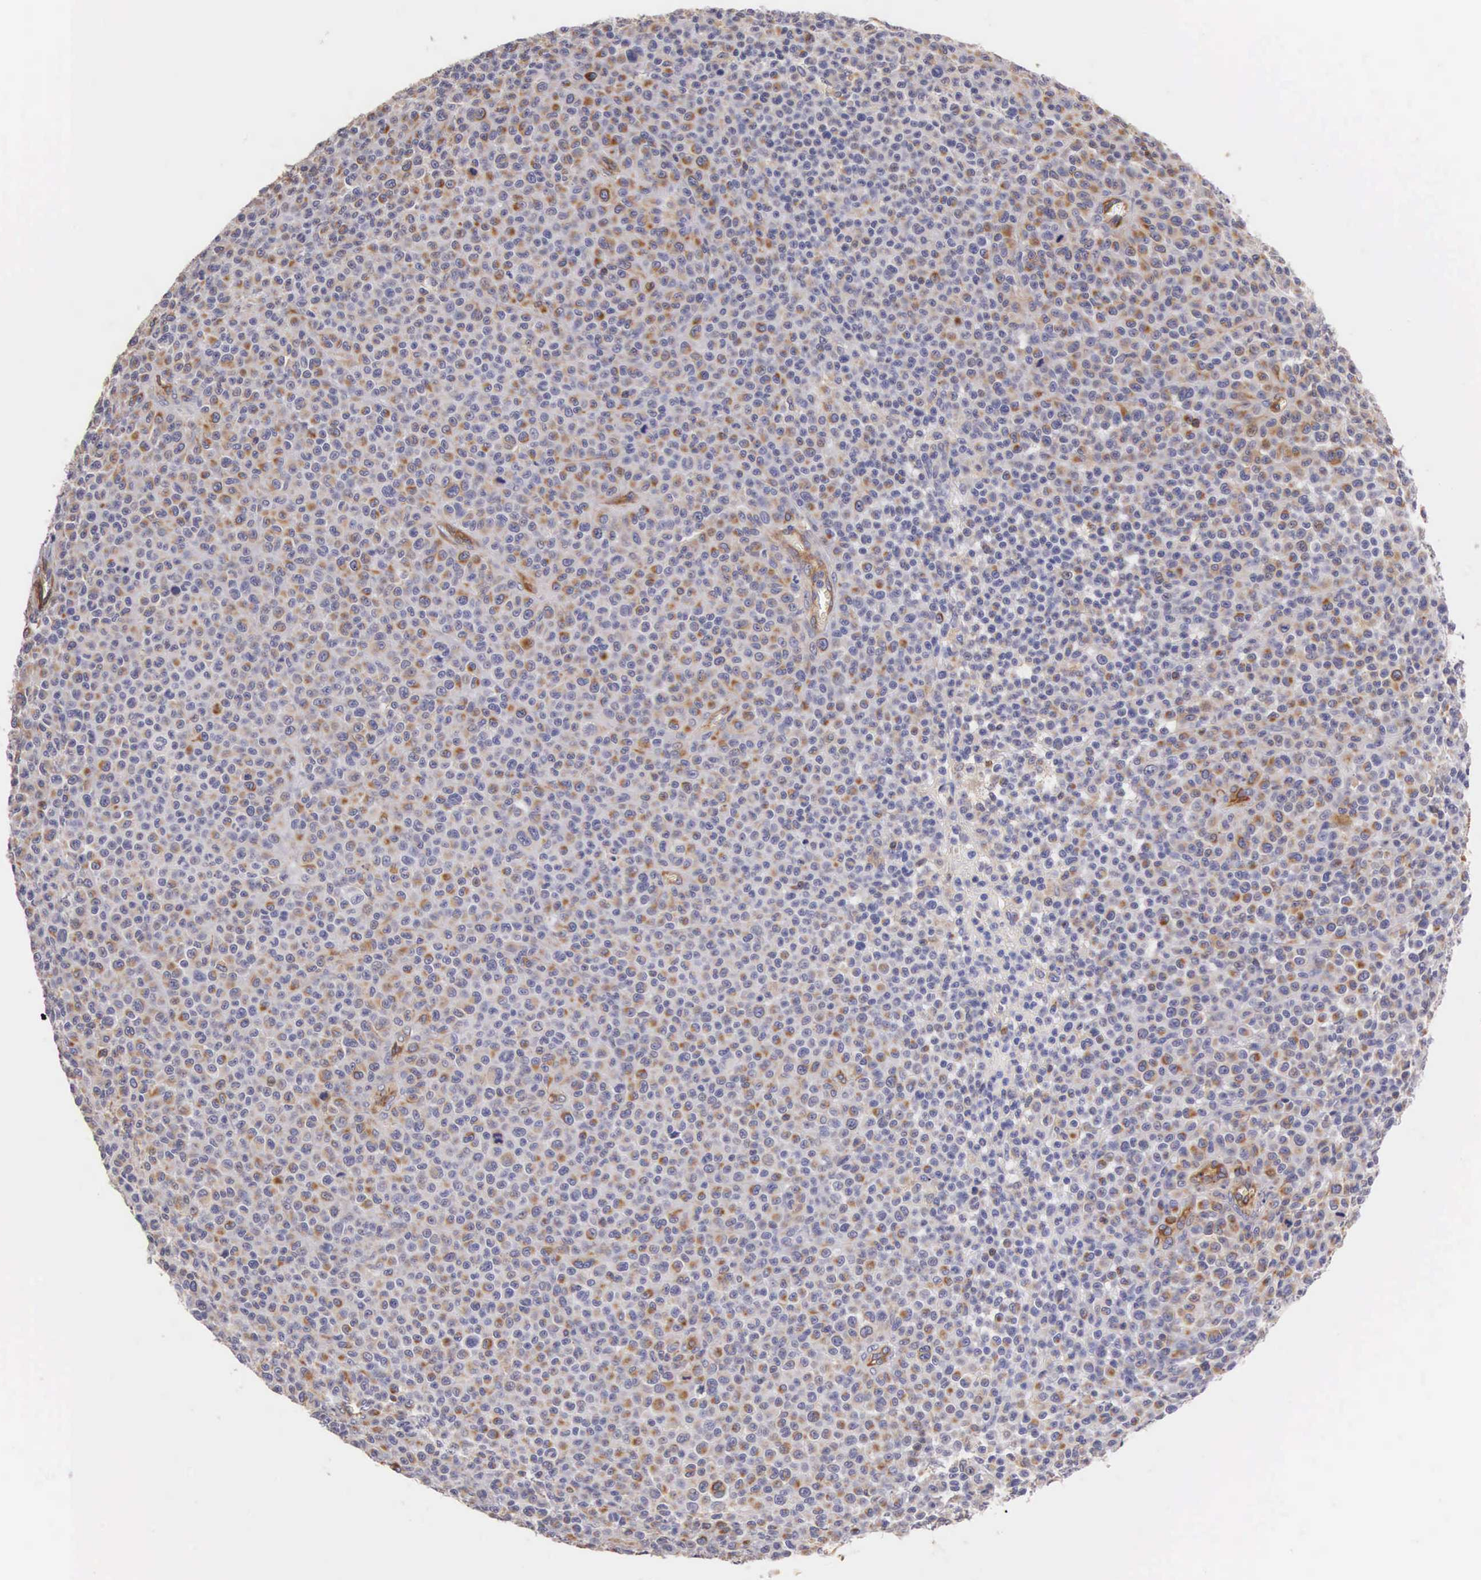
{"staining": {"intensity": "weak", "quantity": "25%-75%", "location": "cytoplasmic/membranous"}, "tissue": "melanoma", "cell_type": "Tumor cells", "image_type": "cancer", "snomed": [{"axis": "morphology", "description": "Malignant melanoma, Metastatic site"}, {"axis": "topography", "description": "Skin"}], "caption": "Immunohistochemistry (DAB (3,3'-diaminobenzidine)) staining of human melanoma demonstrates weak cytoplasmic/membranous protein expression in about 25%-75% of tumor cells. The protein of interest is shown in brown color, while the nuclei are stained blue.", "gene": "OSBPL3", "patient": {"sex": "male", "age": 32}}